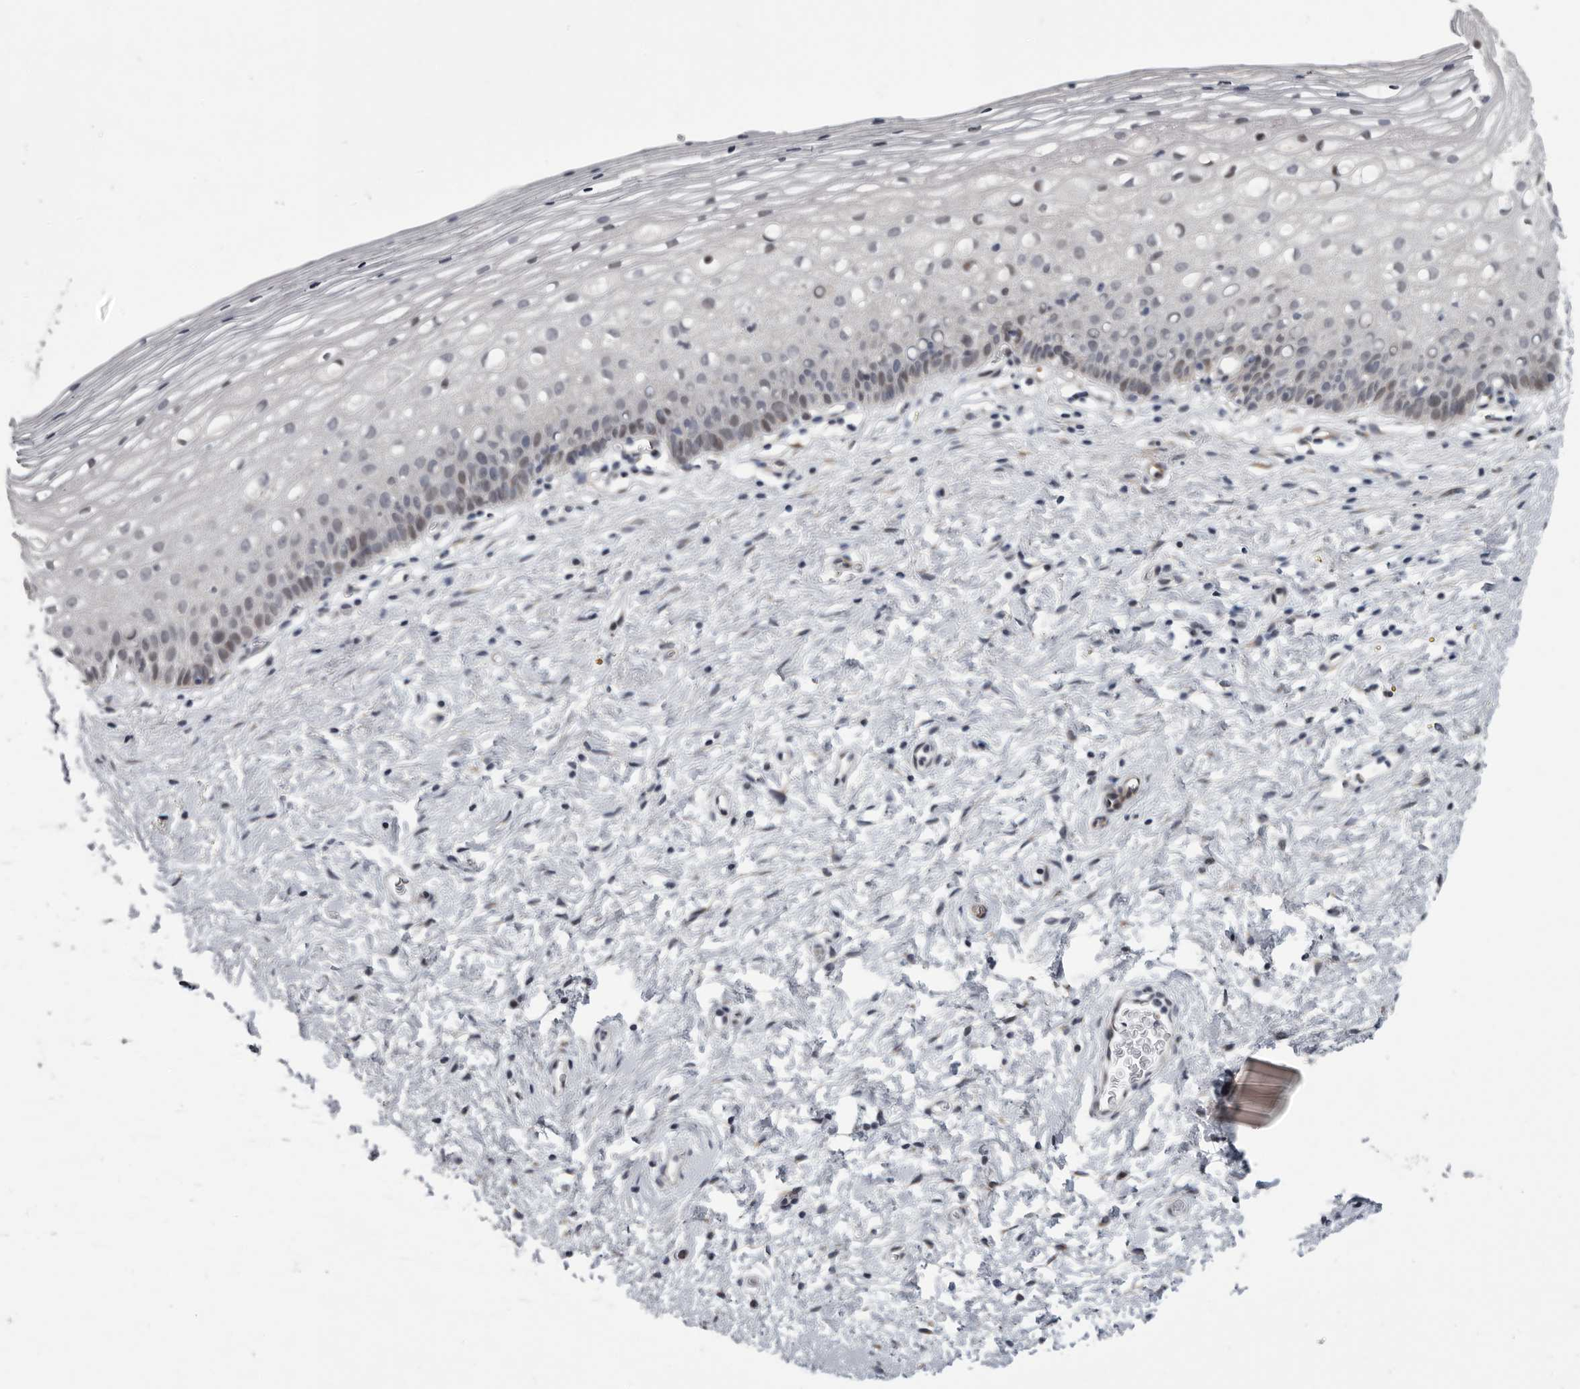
{"staining": {"intensity": "negative", "quantity": "none", "location": "none"}, "tissue": "cervix", "cell_type": "Squamous epithelial cells", "image_type": "normal", "snomed": [{"axis": "morphology", "description": "Normal tissue, NOS"}, {"axis": "topography", "description": "Cervix"}], "caption": "Squamous epithelial cells show no significant expression in benign cervix. (DAB (3,3'-diaminobenzidine) immunohistochemistry with hematoxylin counter stain).", "gene": "RALGPS2", "patient": {"sex": "female", "age": 72}}